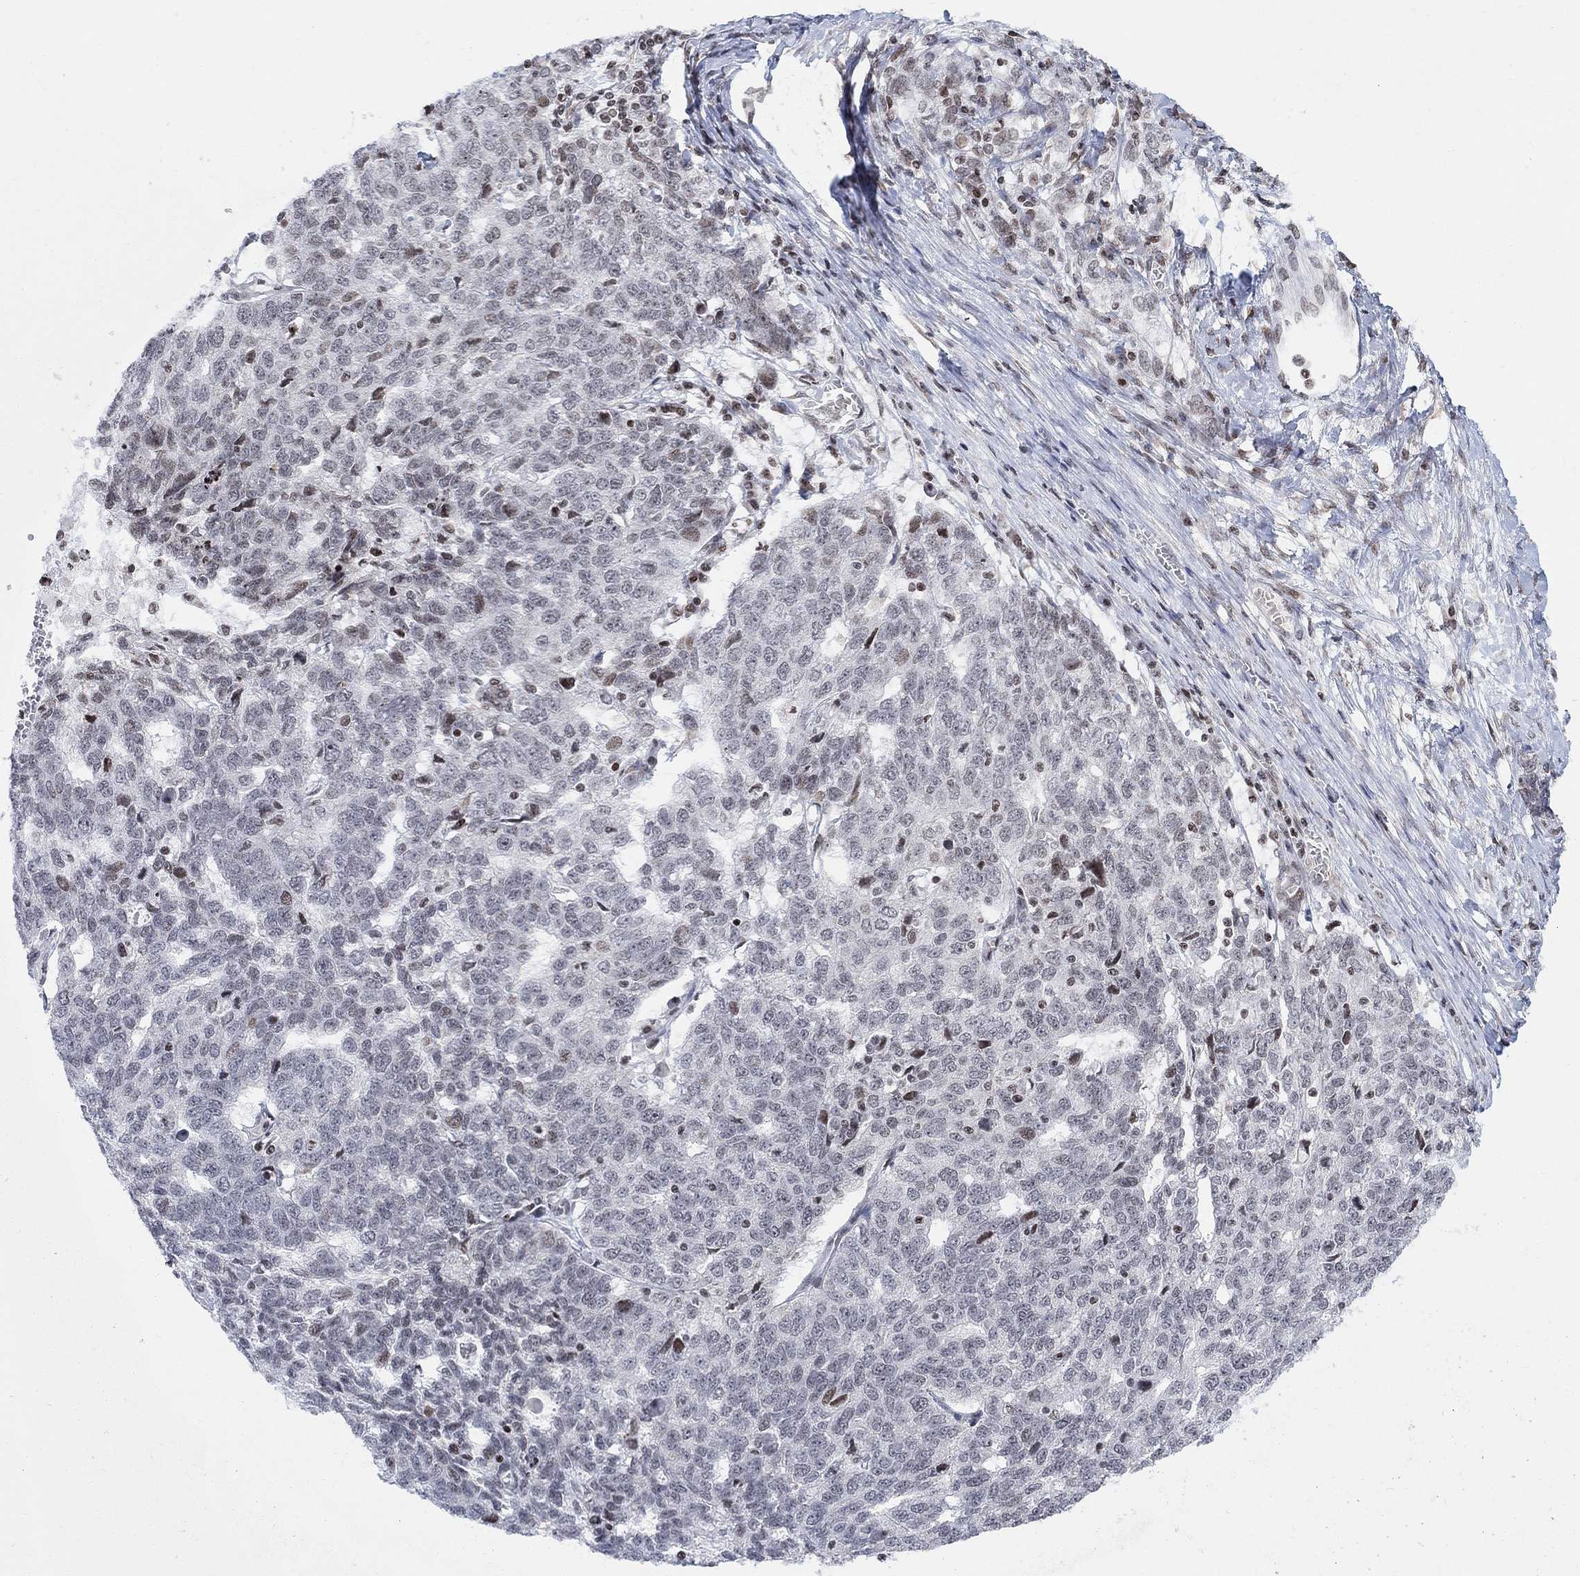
{"staining": {"intensity": "weak", "quantity": "<25%", "location": "nuclear"}, "tissue": "ovarian cancer", "cell_type": "Tumor cells", "image_type": "cancer", "snomed": [{"axis": "morphology", "description": "Cystadenocarcinoma, serous, NOS"}, {"axis": "topography", "description": "Ovary"}], "caption": "This is a micrograph of IHC staining of ovarian cancer (serous cystadenocarcinoma), which shows no staining in tumor cells.", "gene": "ABHD14A", "patient": {"sex": "female", "age": 71}}